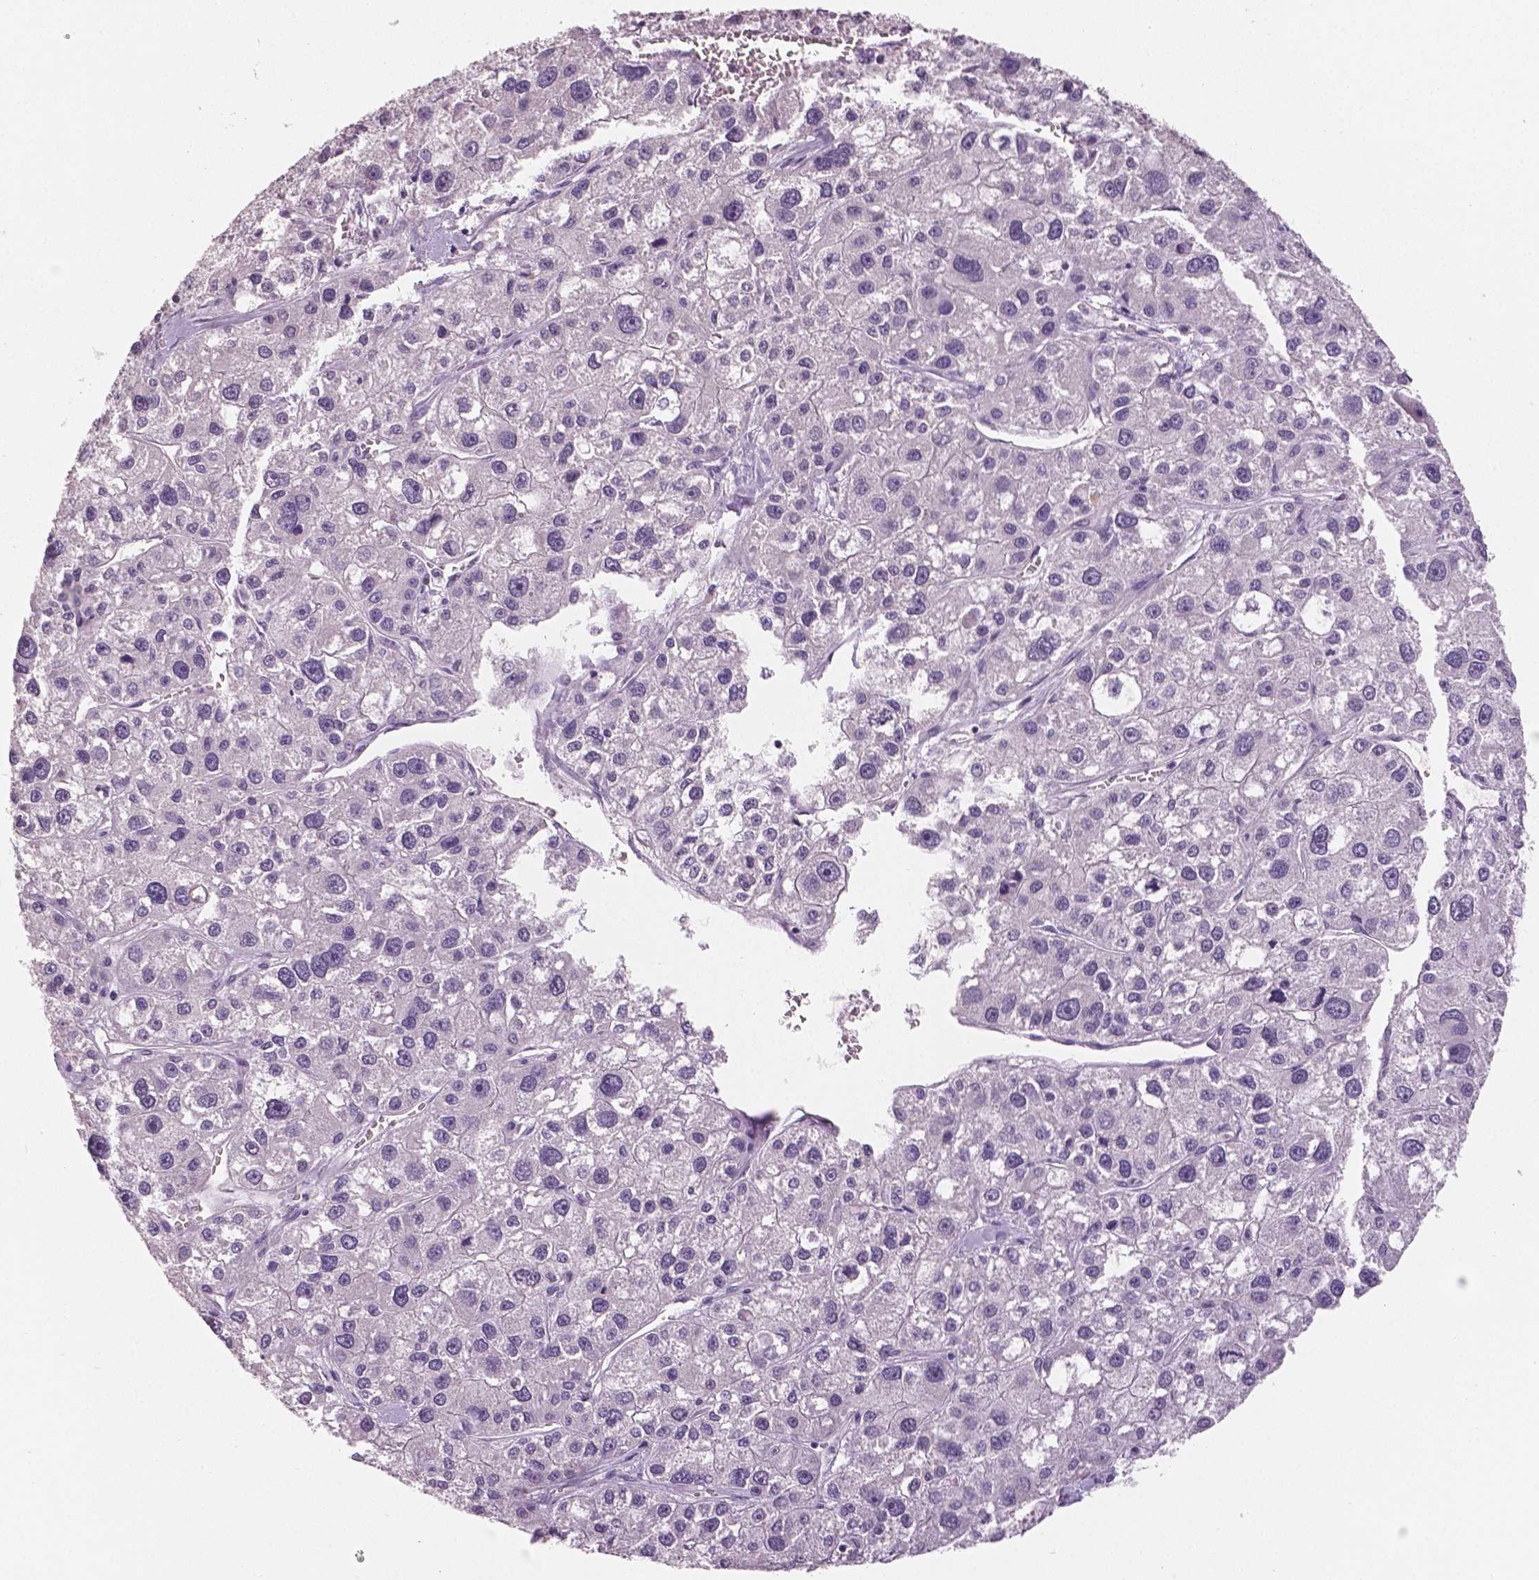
{"staining": {"intensity": "negative", "quantity": "none", "location": "none"}, "tissue": "liver cancer", "cell_type": "Tumor cells", "image_type": "cancer", "snomed": [{"axis": "morphology", "description": "Carcinoma, Hepatocellular, NOS"}, {"axis": "topography", "description": "Liver"}], "caption": "Tumor cells show no significant staining in hepatocellular carcinoma (liver). (DAB immunohistochemistry visualized using brightfield microscopy, high magnification).", "gene": "TSPAN7", "patient": {"sex": "male", "age": 73}}